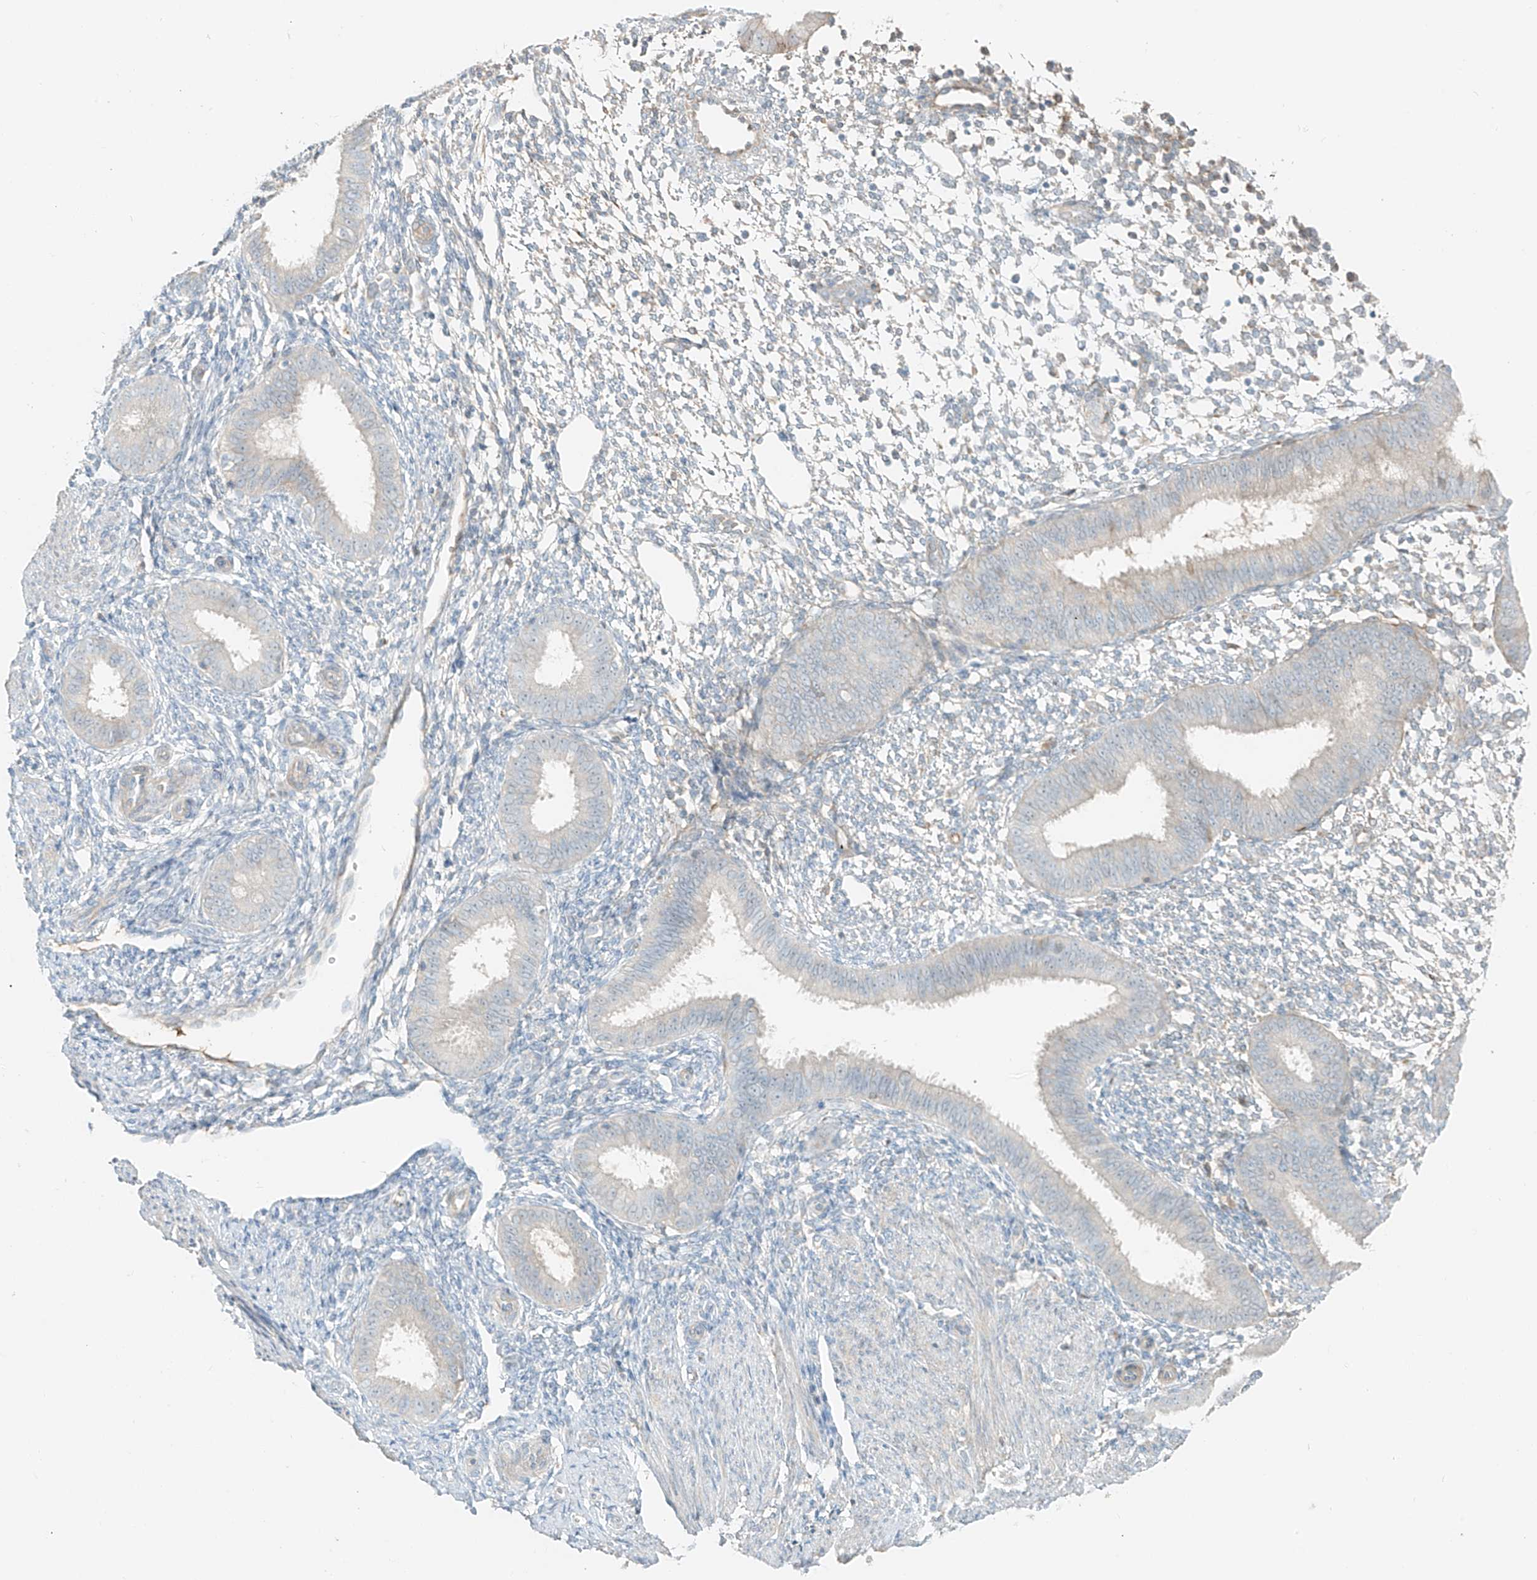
{"staining": {"intensity": "negative", "quantity": "none", "location": "none"}, "tissue": "endometrium", "cell_type": "Cells in endometrial stroma", "image_type": "normal", "snomed": [{"axis": "morphology", "description": "Normal tissue, NOS"}, {"axis": "topography", "description": "Uterus"}, {"axis": "topography", "description": "Endometrium"}], "caption": "Cells in endometrial stroma show no significant positivity in benign endometrium. (DAB immunohistochemistry, high magnification).", "gene": "FSTL1", "patient": {"sex": "female", "age": 48}}